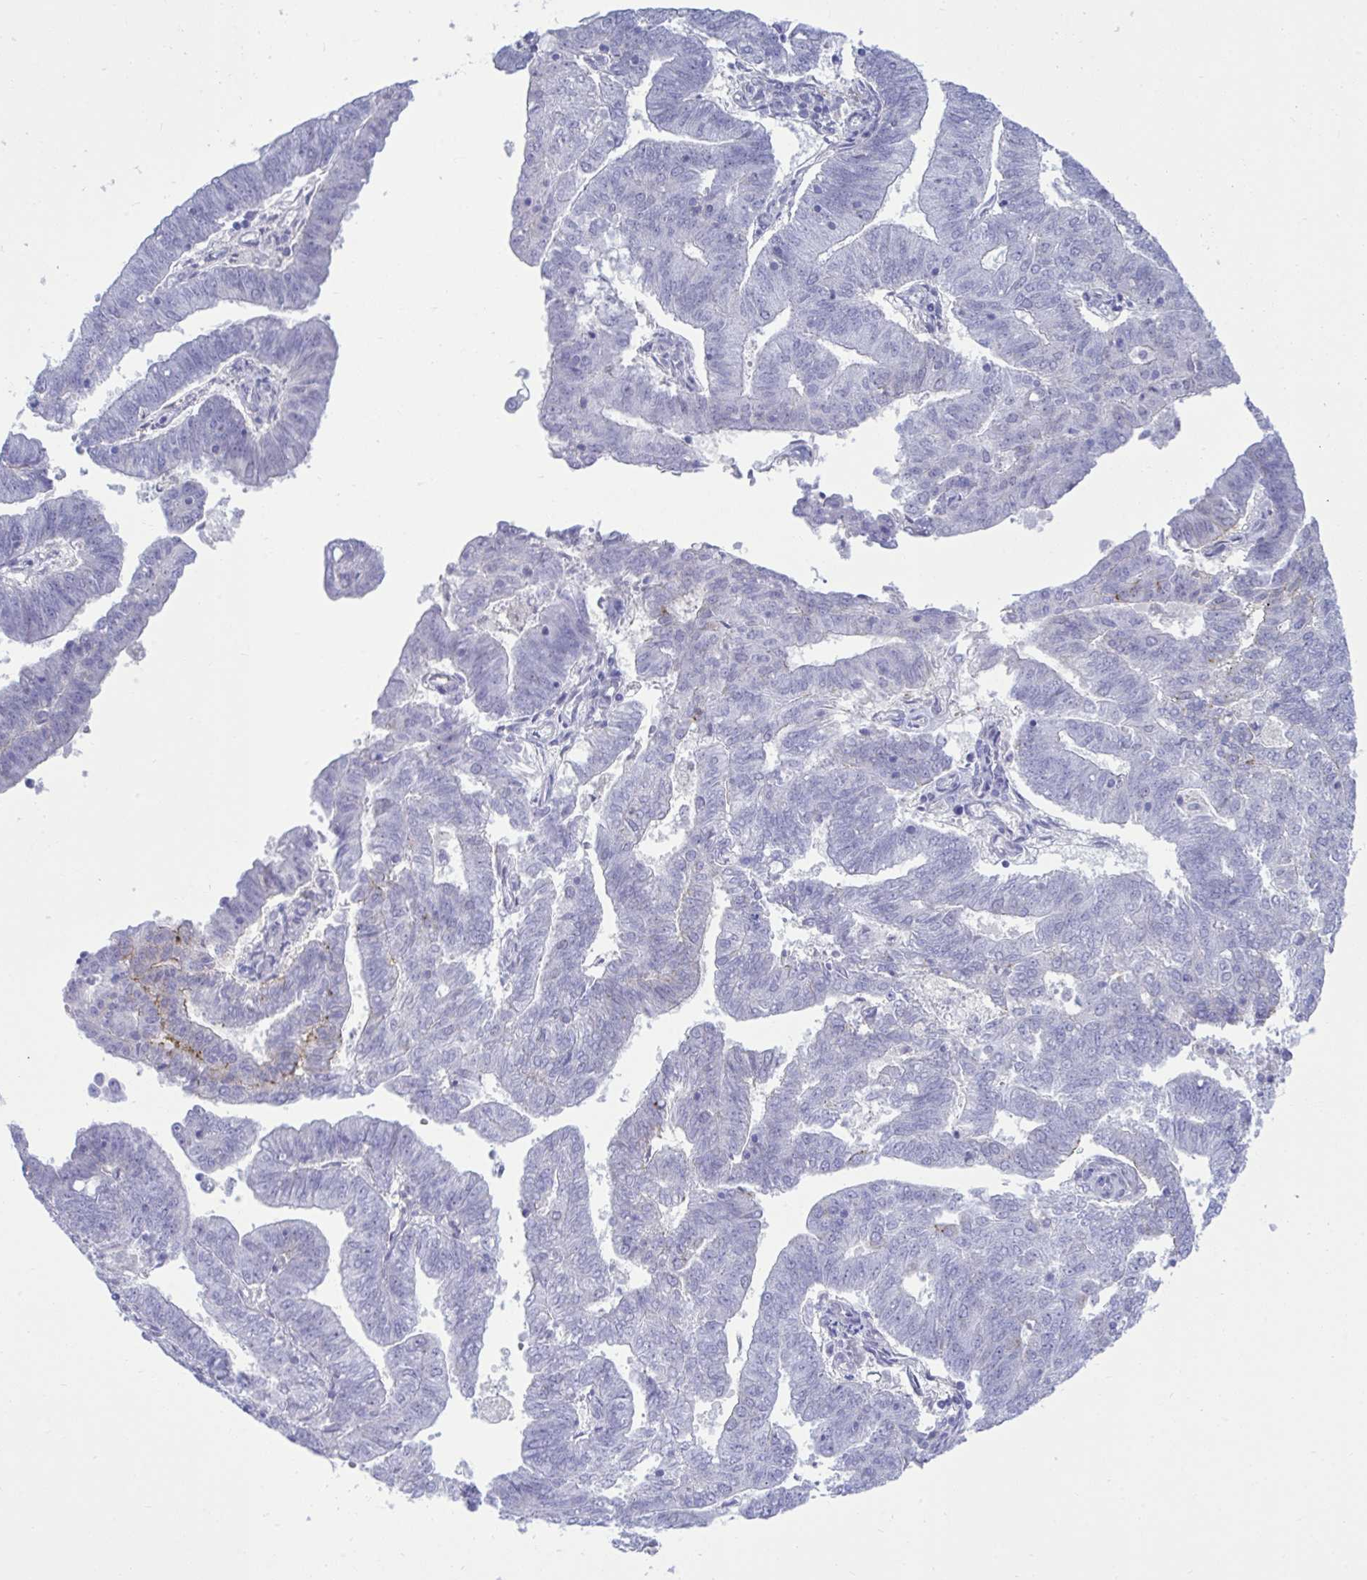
{"staining": {"intensity": "negative", "quantity": "none", "location": "none"}, "tissue": "endometrial cancer", "cell_type": "Tumor cells", "image_type": "cancer", "snomed": [{"axis": "morphology", "description": "Adenocarcinoma, NOS"}, {"axis": "topography", "description": "Endometrium"}], "caption": "Tumor cells show no significant protein positivity in adenocarcinoma (endometrial). (DAB immunohistochemistry, high magnification).", "gene": "MED9", "patient": {"sex": "female", "age": 82}}